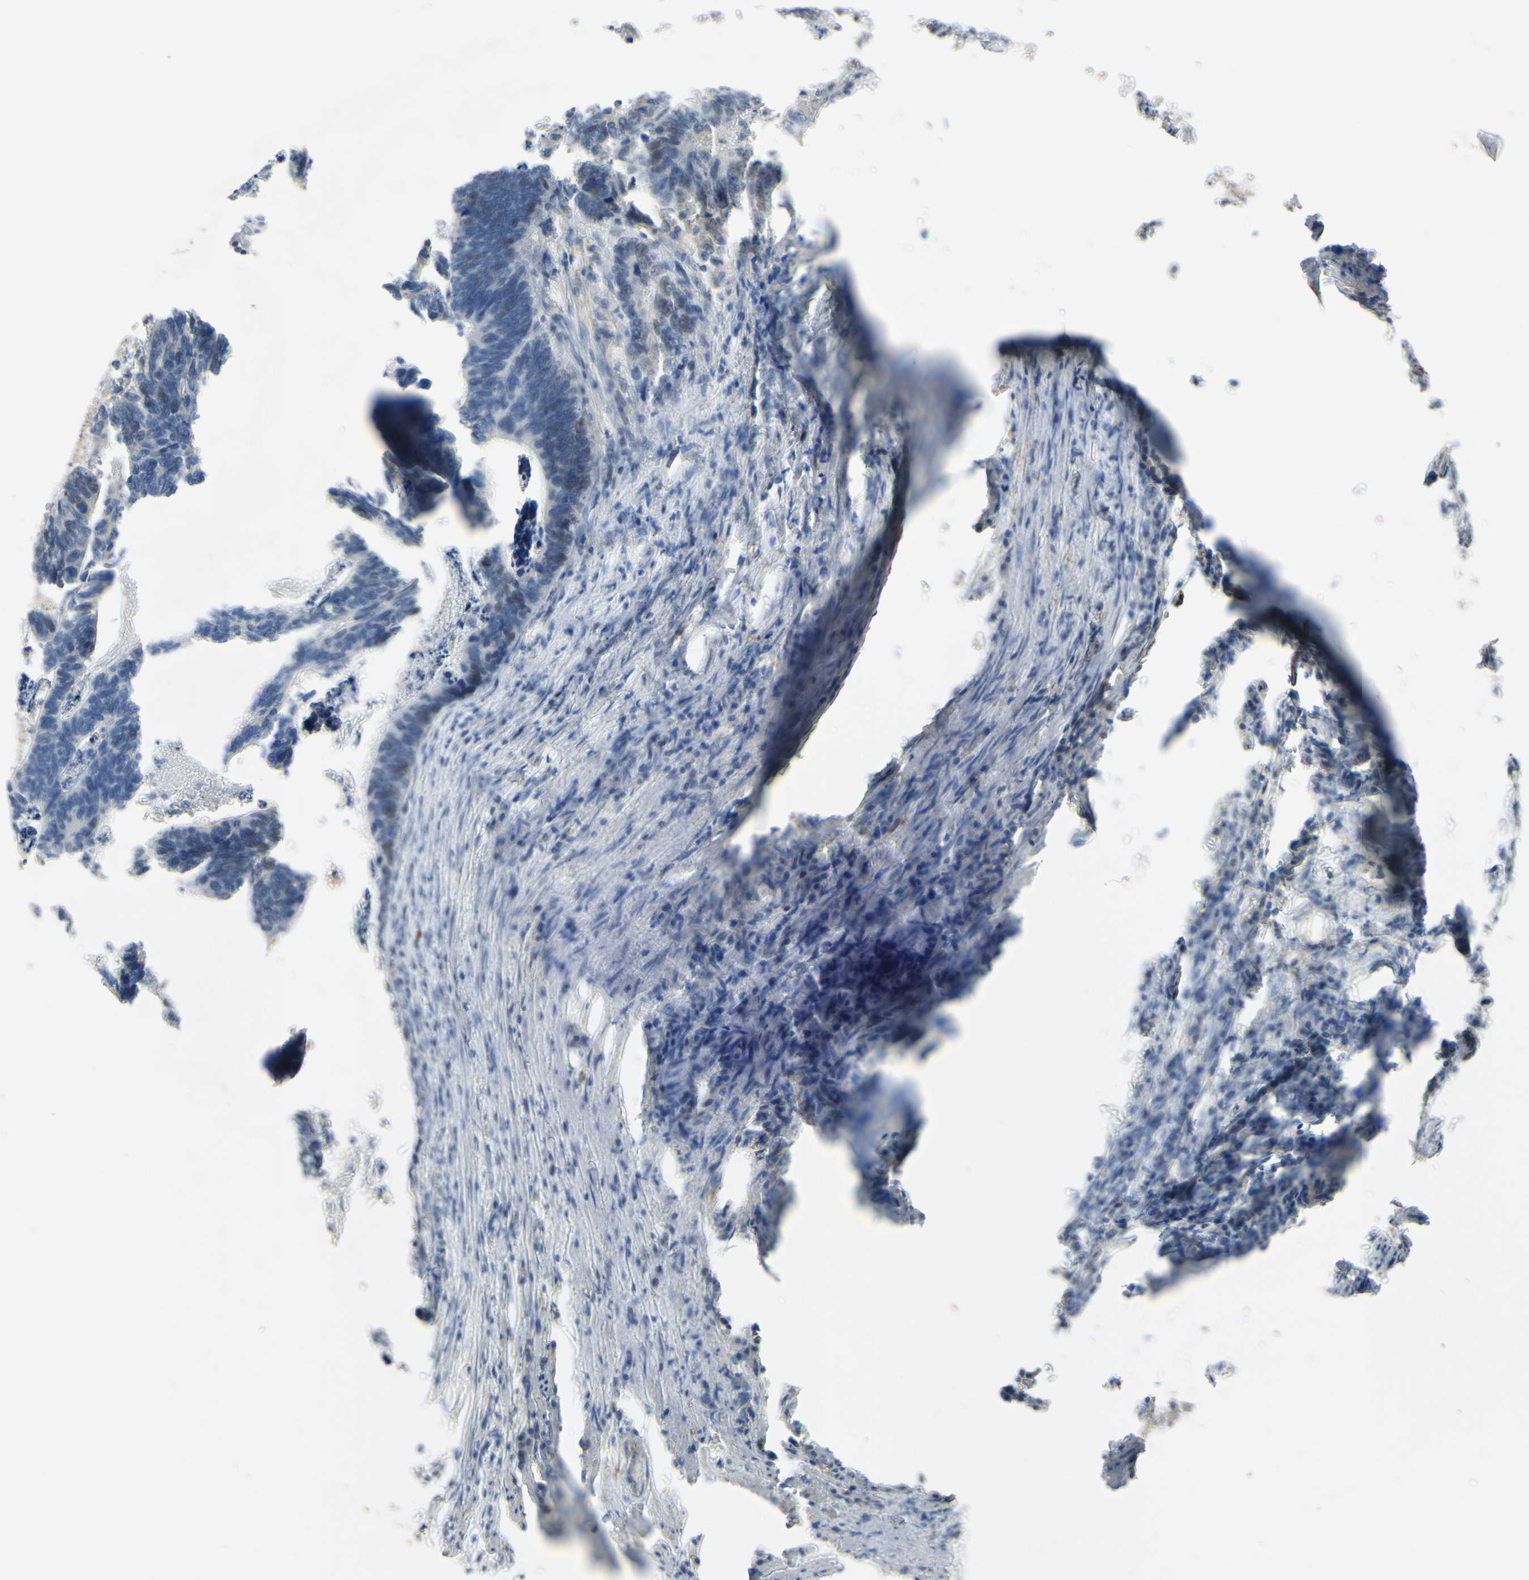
{"staining": {"intensity": "negative", "quantity": "none", "location": "none"}, "tissue": "colorectal cancer", "cell_type": "Tumor cells", "image_type": "cancer", "snomed": [{"axis": "morphology", "description": "Adenocarcinoma, NOS"}, {"axis": "topography", "description": "Colon"}], "caption": "Protein analysis of adenocarcinoma (colorectal) displays no significant positivity in tumor cells.", "gene": "LHX9", "patient": {"sex": "male", "age": 72}}